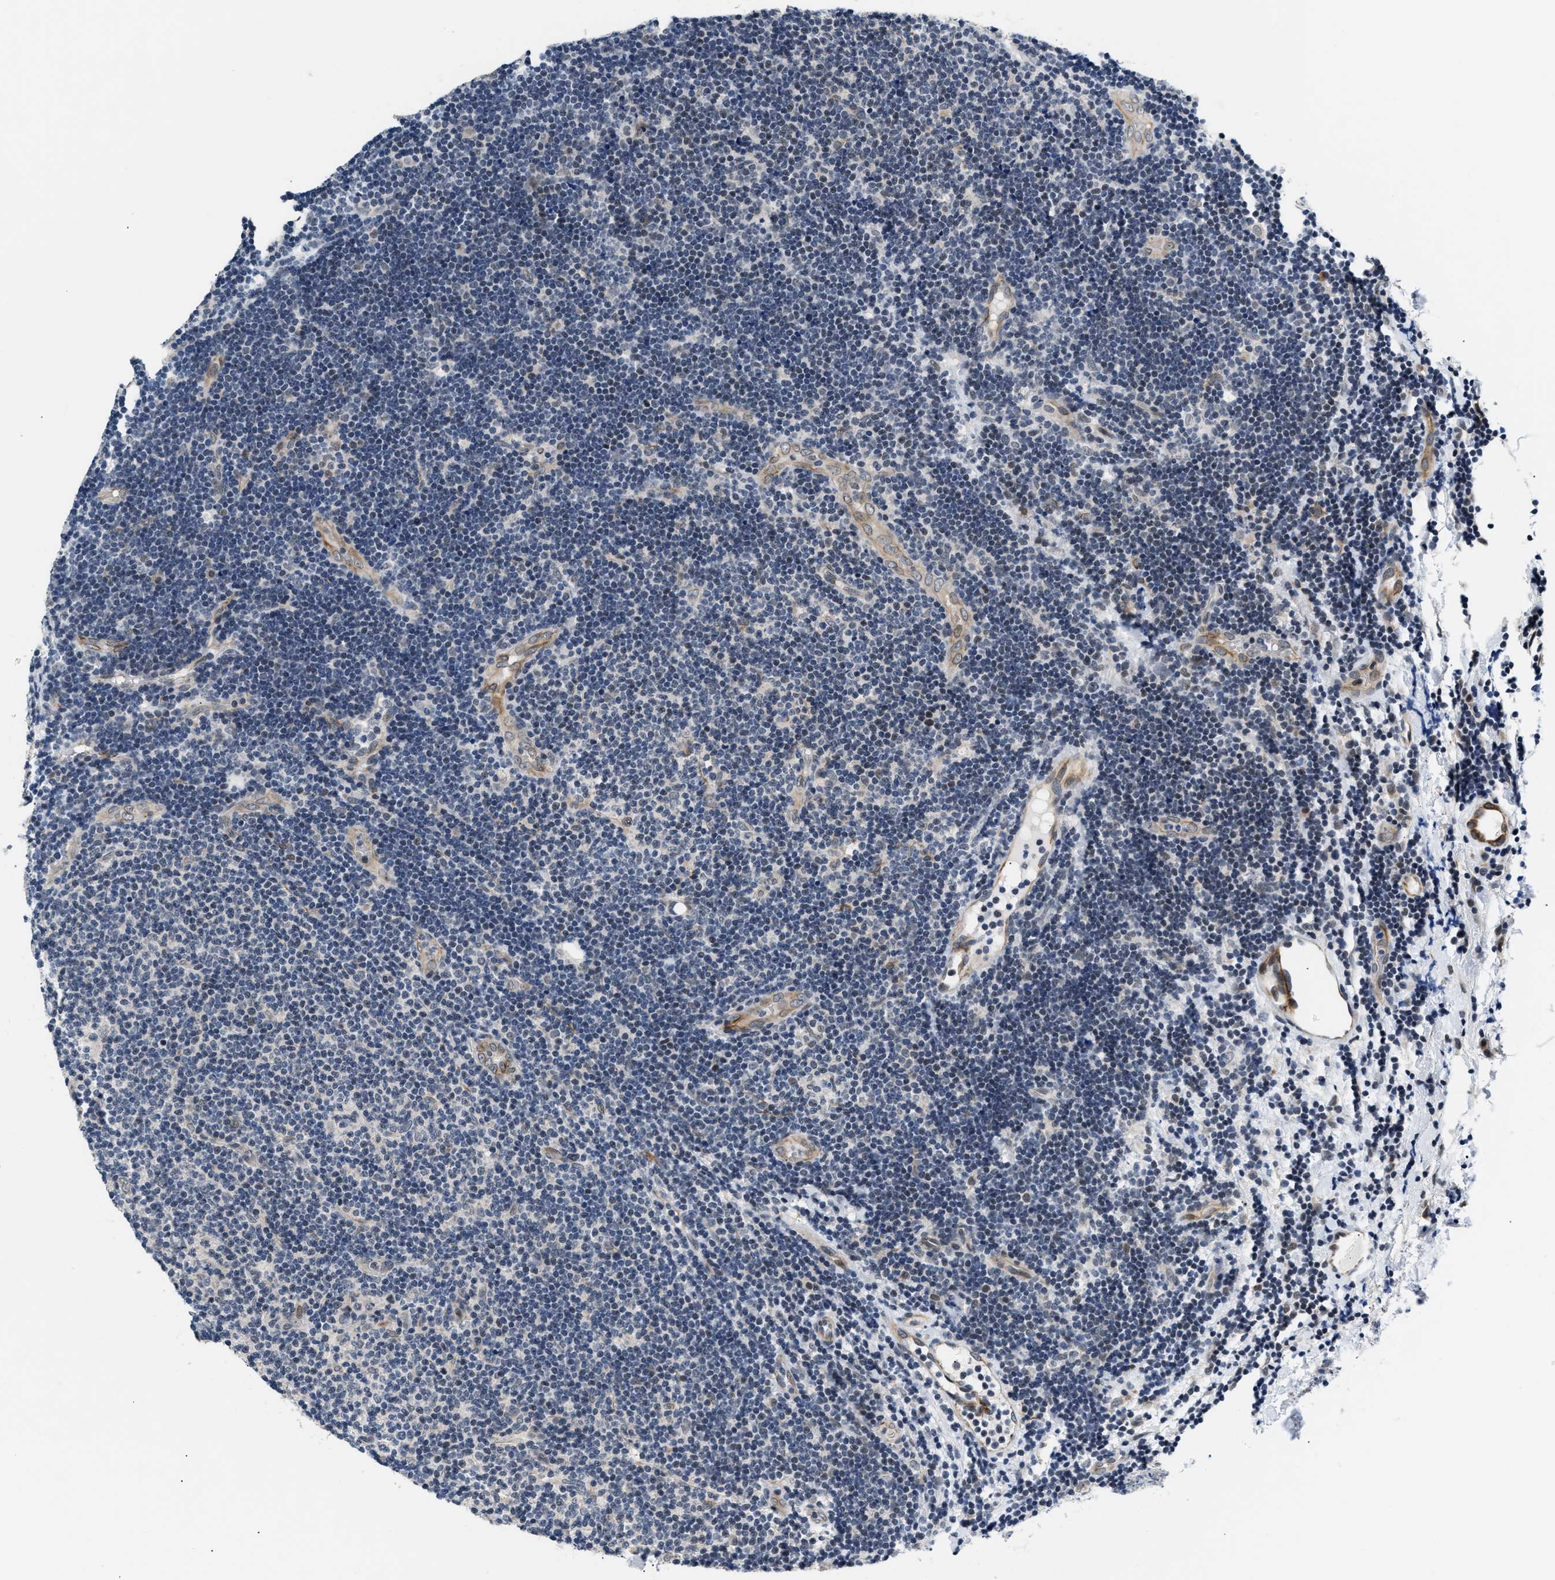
{"staining": {"intensity": "negative", "quantity": "none", "location": "none"}, "tissue": "lymphoma", "cell_type": "Tumor cells", "image_type": "cancer", "snomed": [{"axis": "morphology", "description": "Malignant lymphoma, non-Hodgkin's type, Low grade"}, {"axis": "topography", "description": "Lymph node"}], "caption": "Immunohistochemistry (IHC) micrograph of neoplastic tissue: lymphoma stained with DAB (3,3'-diaminobenzidine) displays no significant protein staining in tumor cells.", "gene": "PPM1H", "patient": {"sex": "male", "age": 83}}